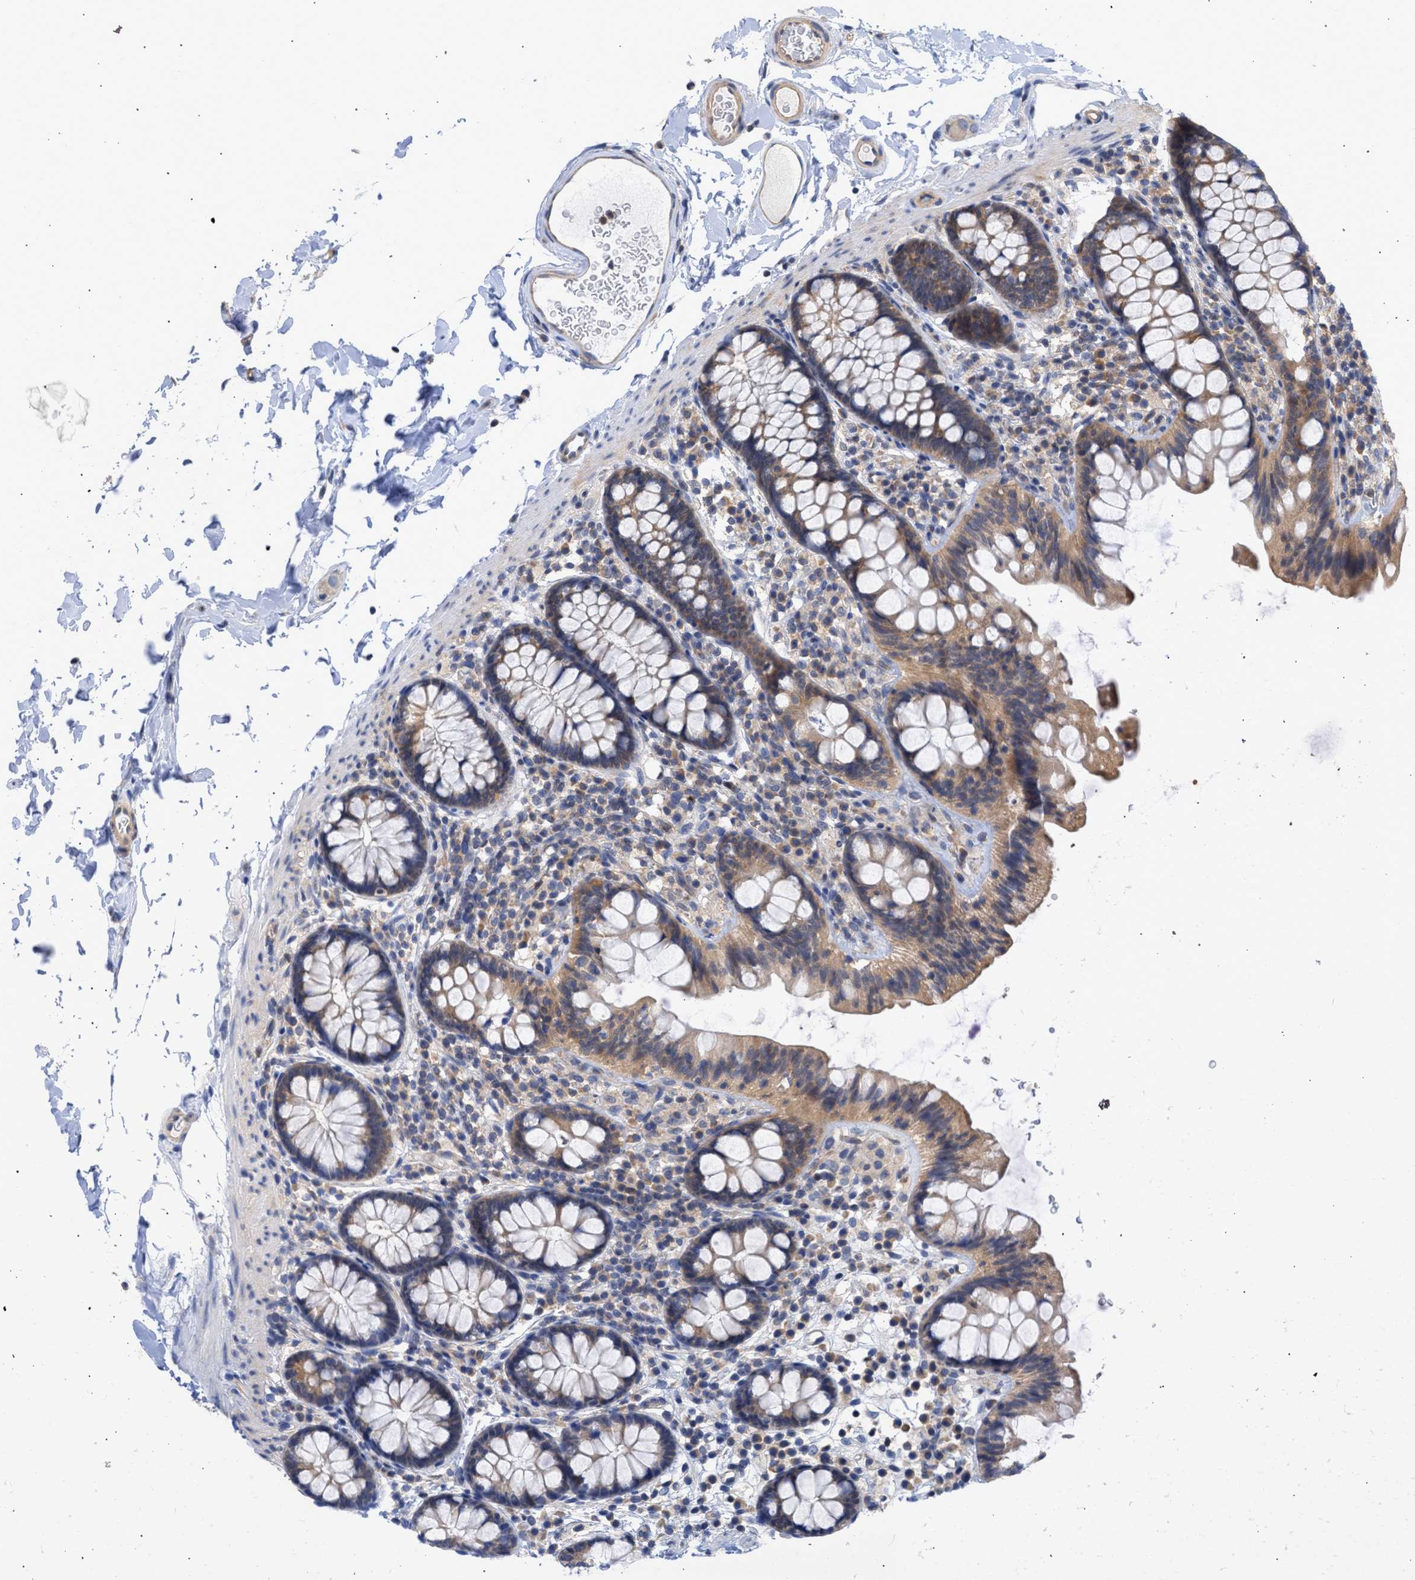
{"staining": {"intensity": "moderate", "quantity": ">75%", "location": "cytoplasmic/membranous"}, "tissue": "colon", "cell_type": "Endothelial cells", "image_type": "normal", "snomed": [{"axis": "morphology", "description": "Normal tissue, NOS"}, {"axis": "topography", "description": "Colon"}], "caption": "Unremarkable colon was stained to show a protein in brown. There is medium levels of moderate cytoplasmic/membranous expression in about >75% of endothelial cells.", "gene": "MAP2K3", "patient": {"sex": "female", "age": 80}}